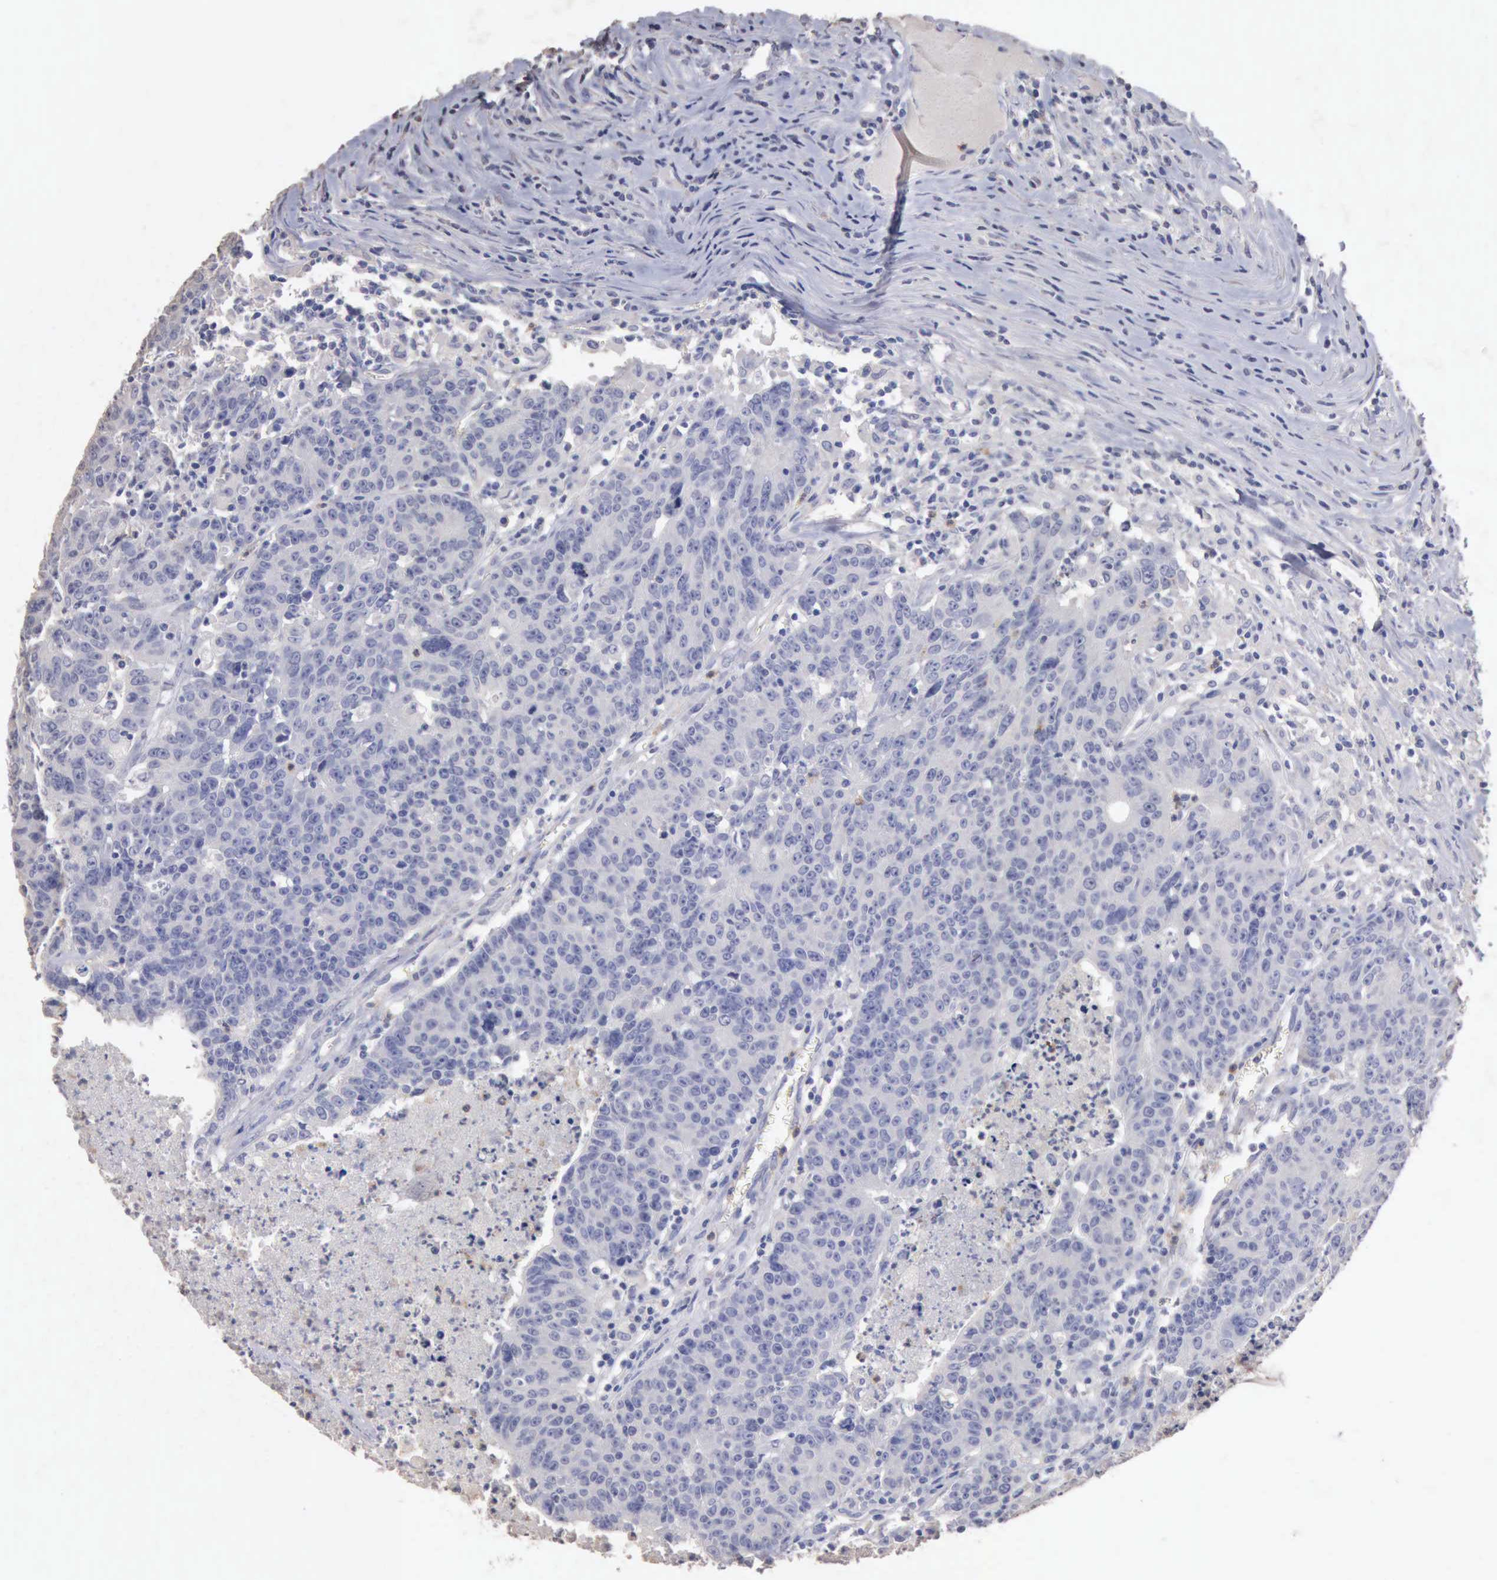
{"staining": {"intensity": "negative", "quantity": "none", "location": "none"}, "tissue": "colorectal cancer", "cell_type": "Tumor cells", "image_type": "cancer", "snomed": [{"axis": "morphology", "description": "Adenocarcinoma, NOS"}, {"axis": "topography", "description": "Colon"}], "caption": "Colorectal cancer was stained to show a protein in brown. There is no significant positivity in tumor cells.", "gene": "KRT6B", "patient": {"sex": "female", "age": 53}}